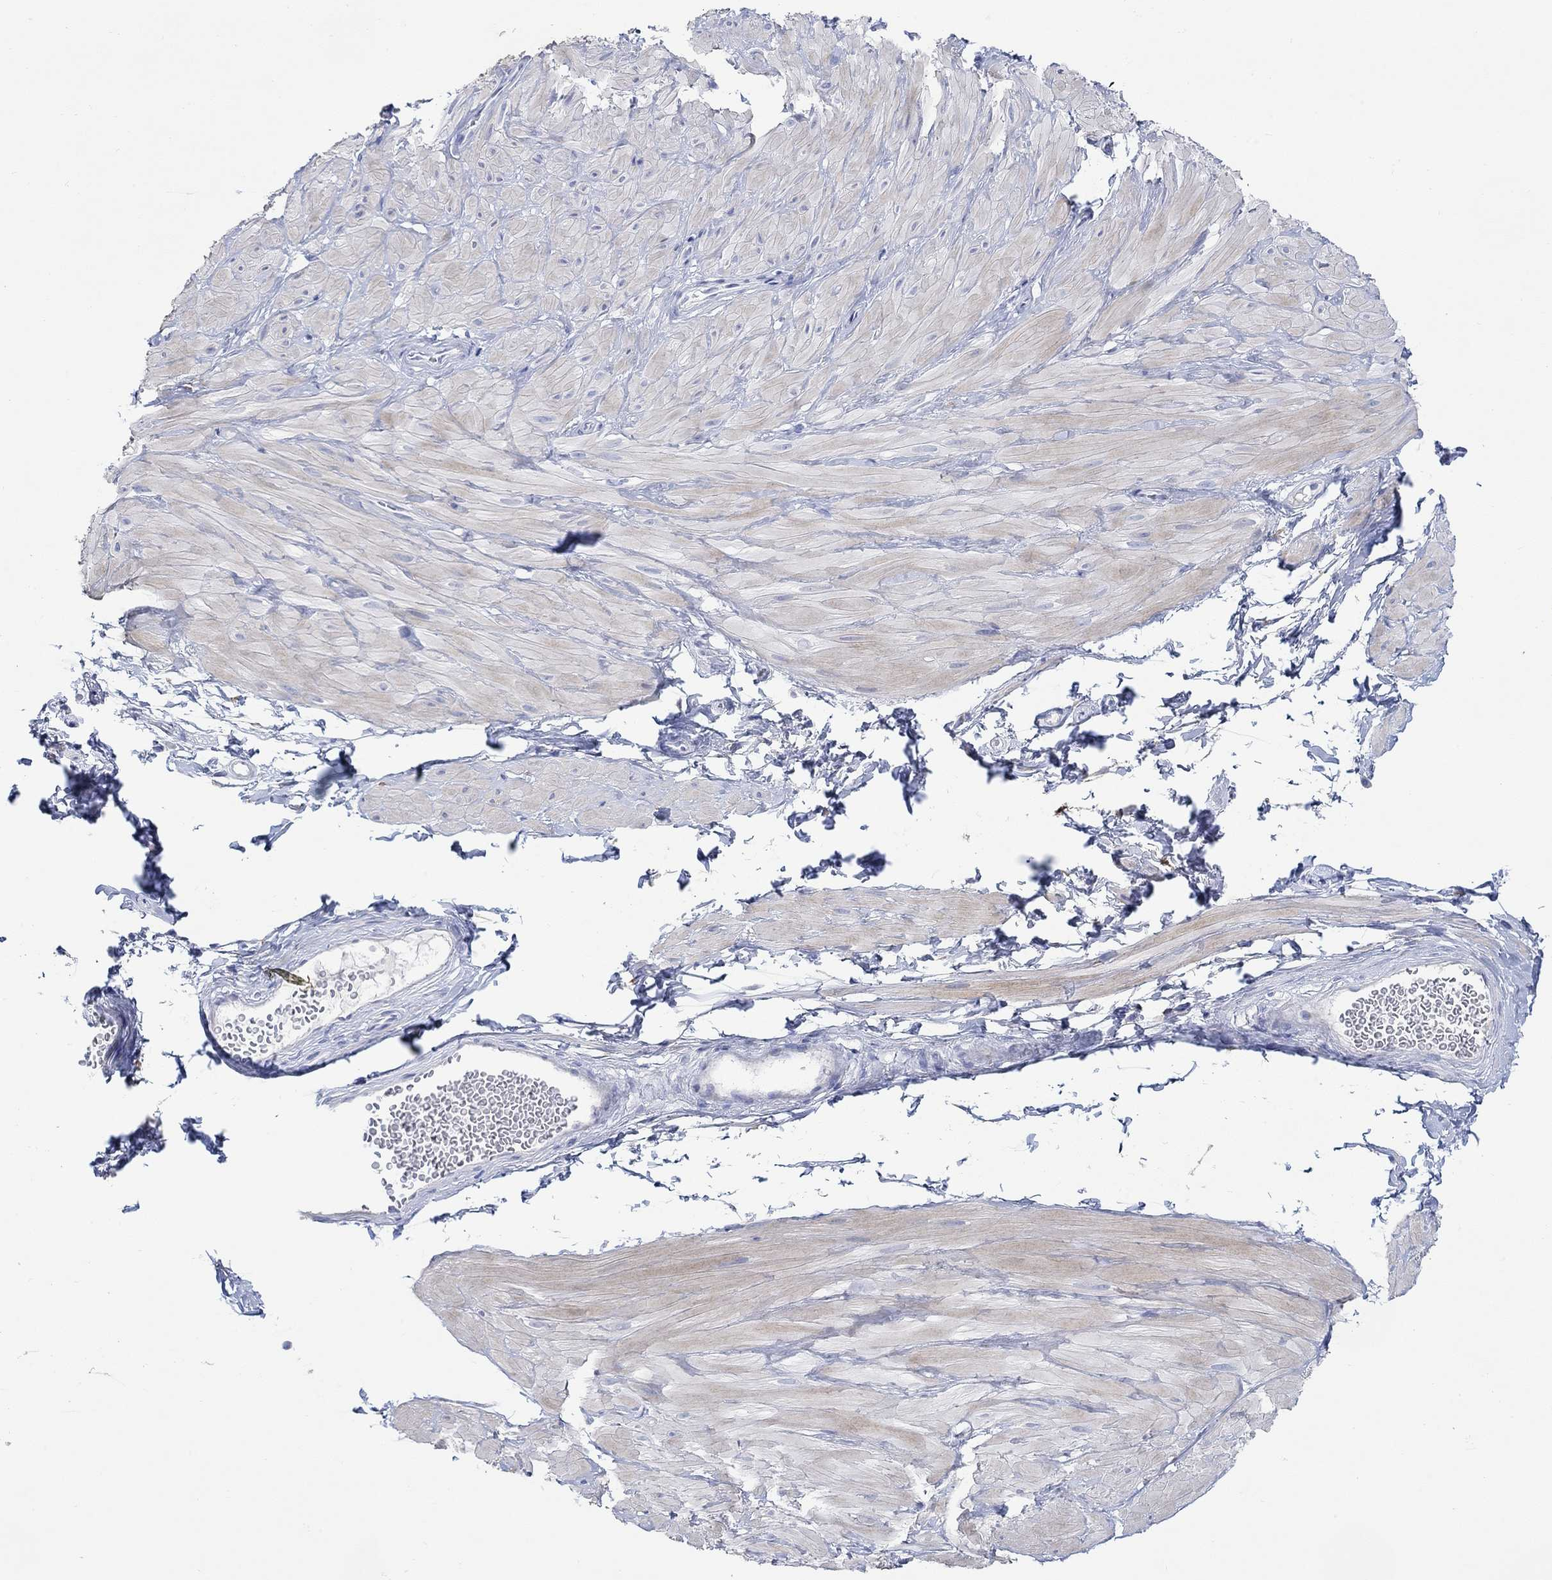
{"staining": {"intensity": "negative", "quantity": "none", "location": "none"}, "tissue": "adipose tissue", "cell_type": "Adipocytes", "image_type": "normal", "snomed": [{"axis": "morphology", "description": "Normal tissue, NOS"}, {"axis": "topography", "description": "Smooth muscle"}, {"axis": "topography", "description": "Peripheral nerve tissue"}], "caption": "Adipocytes are negative for protein expression in benign human adipose tissue. (DAB (3,3'-diaminobenzidine) immunohistochemistry (IHC) with hematoxylin counter stain).", "gene": "P2RY6", "patient": {"sex": "male", "age": 22}}